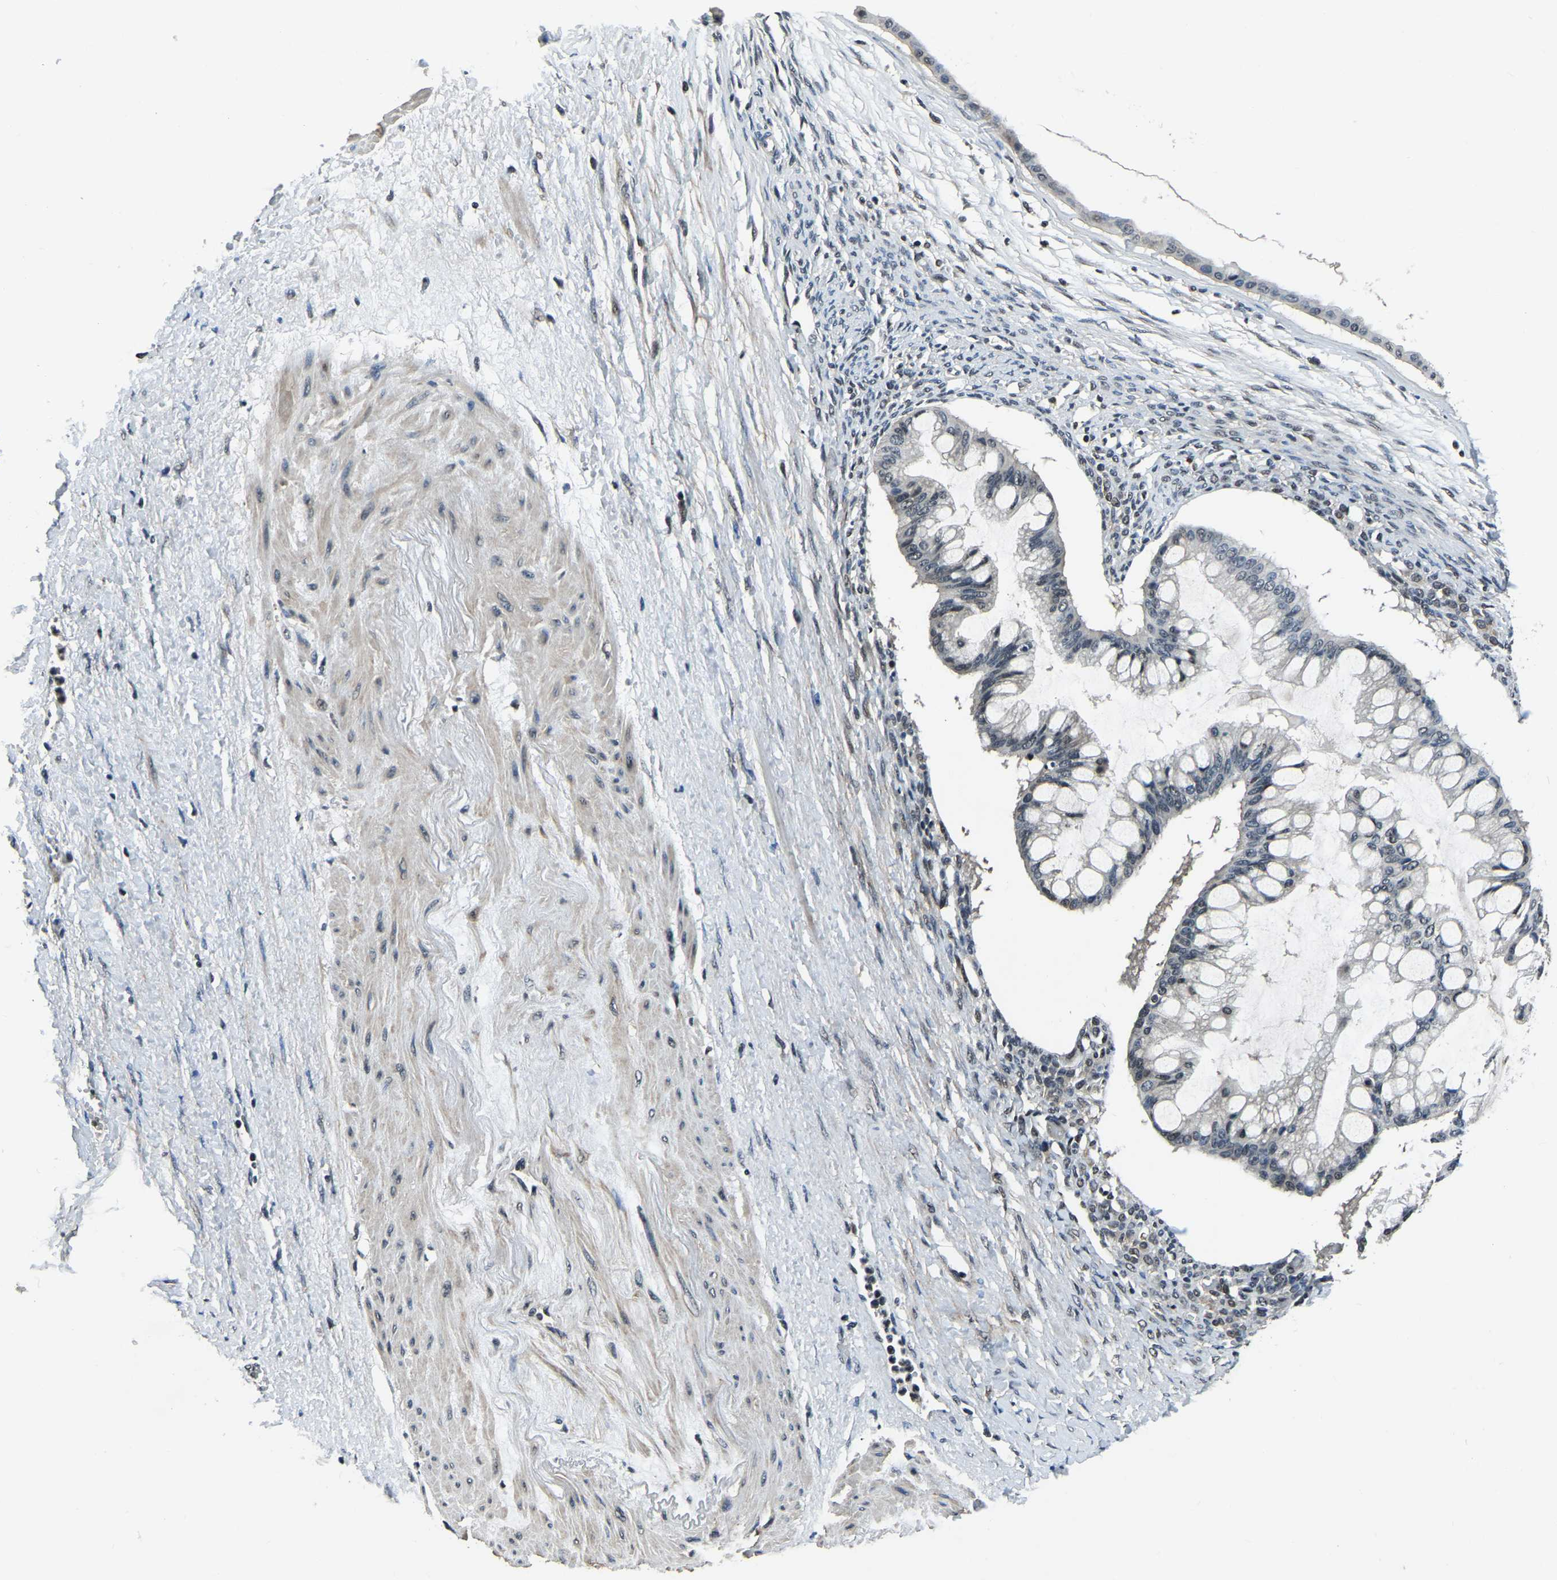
{"staining": {"intensity": "negative", "quantity": "none", "location": "none"}, "tissue": "ovarian cancer", "cell_type": "Tumor cells", "image_type": "cancer", "snomed": [{"axis": "morphology", "description": "Cystadenocarcinoma, mucinous, NOS"}, {"axis": "topography", "description": "Ovary"}], "caption": "Photomicrograph shows no protein positivity in tumor cells of ovarian cancer tissue.", "gene": "ANKIB1", "patient": {"sex": "female", "age": 73}}